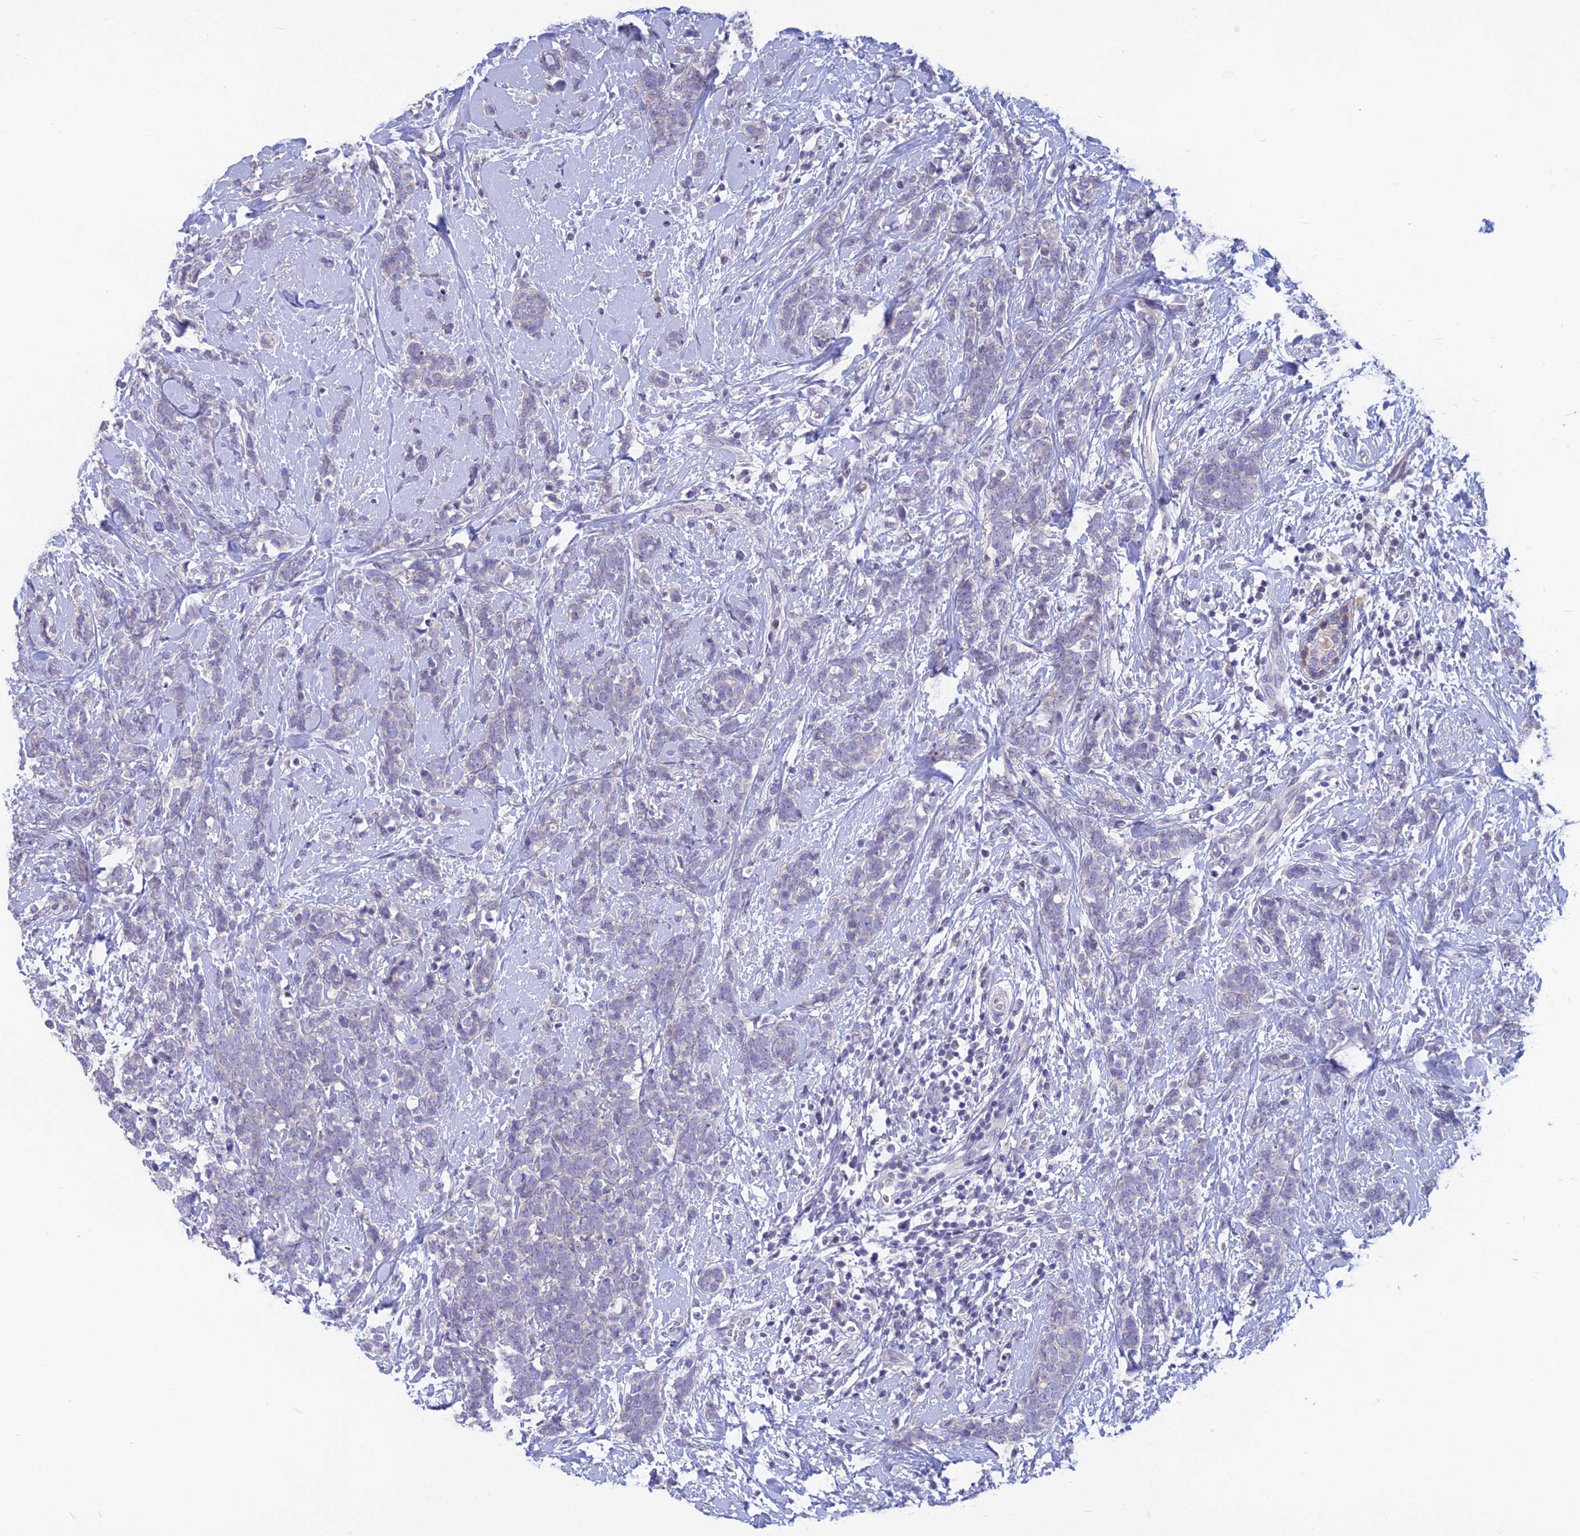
{"staining": {"intensity": "negative", "quantity": "none", "location": "none"}, "tissue": "breast cancer", "cell_type": "Tumor cells", "image_type": "cancer", "snomed": [{"axis": "morphology", "description": "Lobular carcinoma"}, {"axis": "topography", "description": "Breast"}], "caption": "This is an IHC image of breast lobular carcinoma. There is no positivity in tumor cells.", "gene": "TMEM134", "patient": {"sex": "female", "age": 58}}